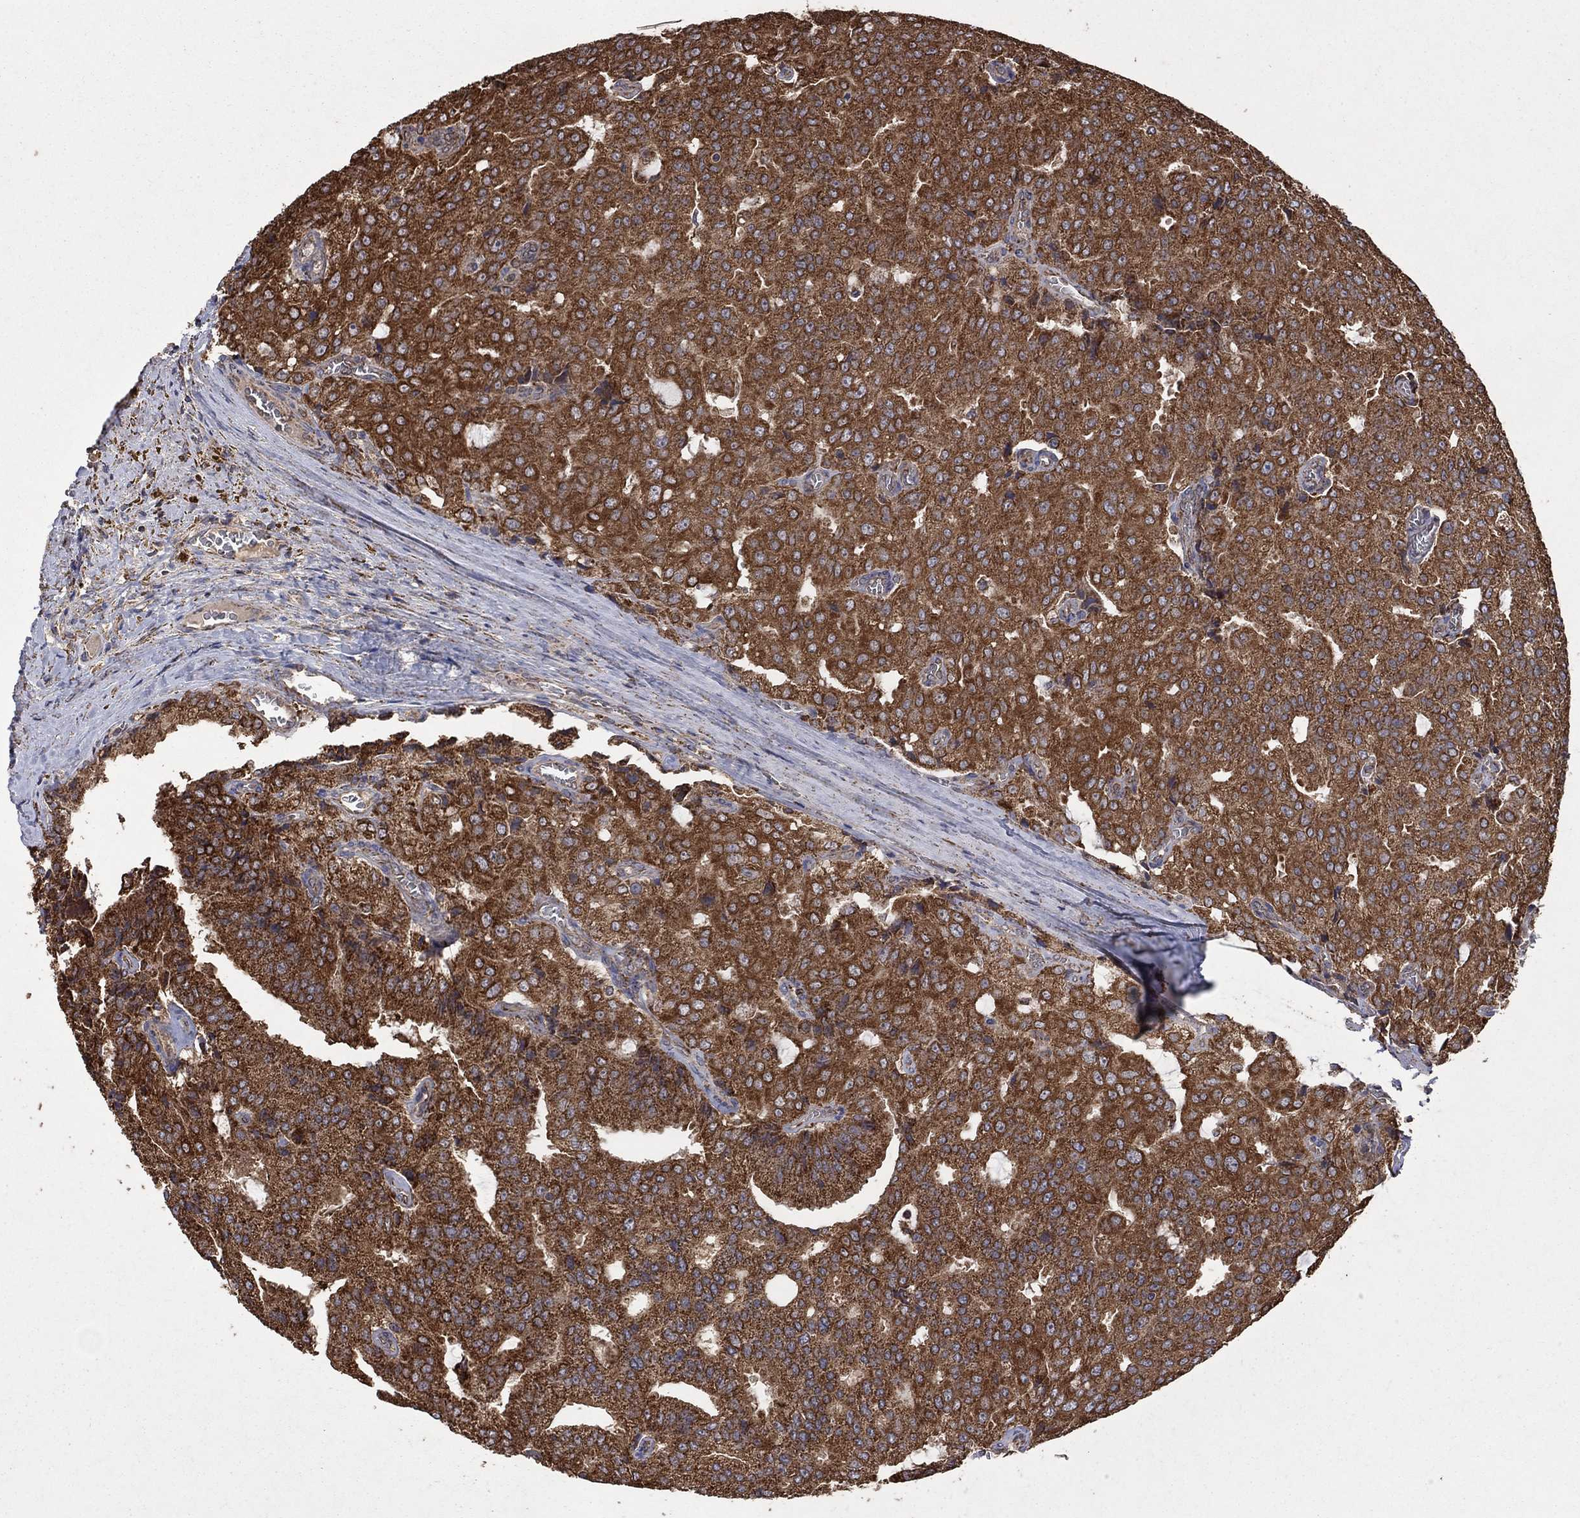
{"staining": {"intensity": "strong", "quantity": ">75%", "location": "cytoplasmic/membranous"}, "tissue": "prostate cancer", "cell_type": "Tumor cells", "image_type": "cancer", "snomed": [{"axis": "morphology", "description": "Adenocarcinoma, NOS"}, {"axis": "topography", "description": "Prostate and seminal vesicle, NOS"}, {"axis": "topography", "description": "Prostate"}], "caption": "Human adenocarcinoma (prostate) stained with a protein marker reveals strong staining in tumor cells.", "gene": "DPH1", "patient": {"sex": "male", "age": 67}}